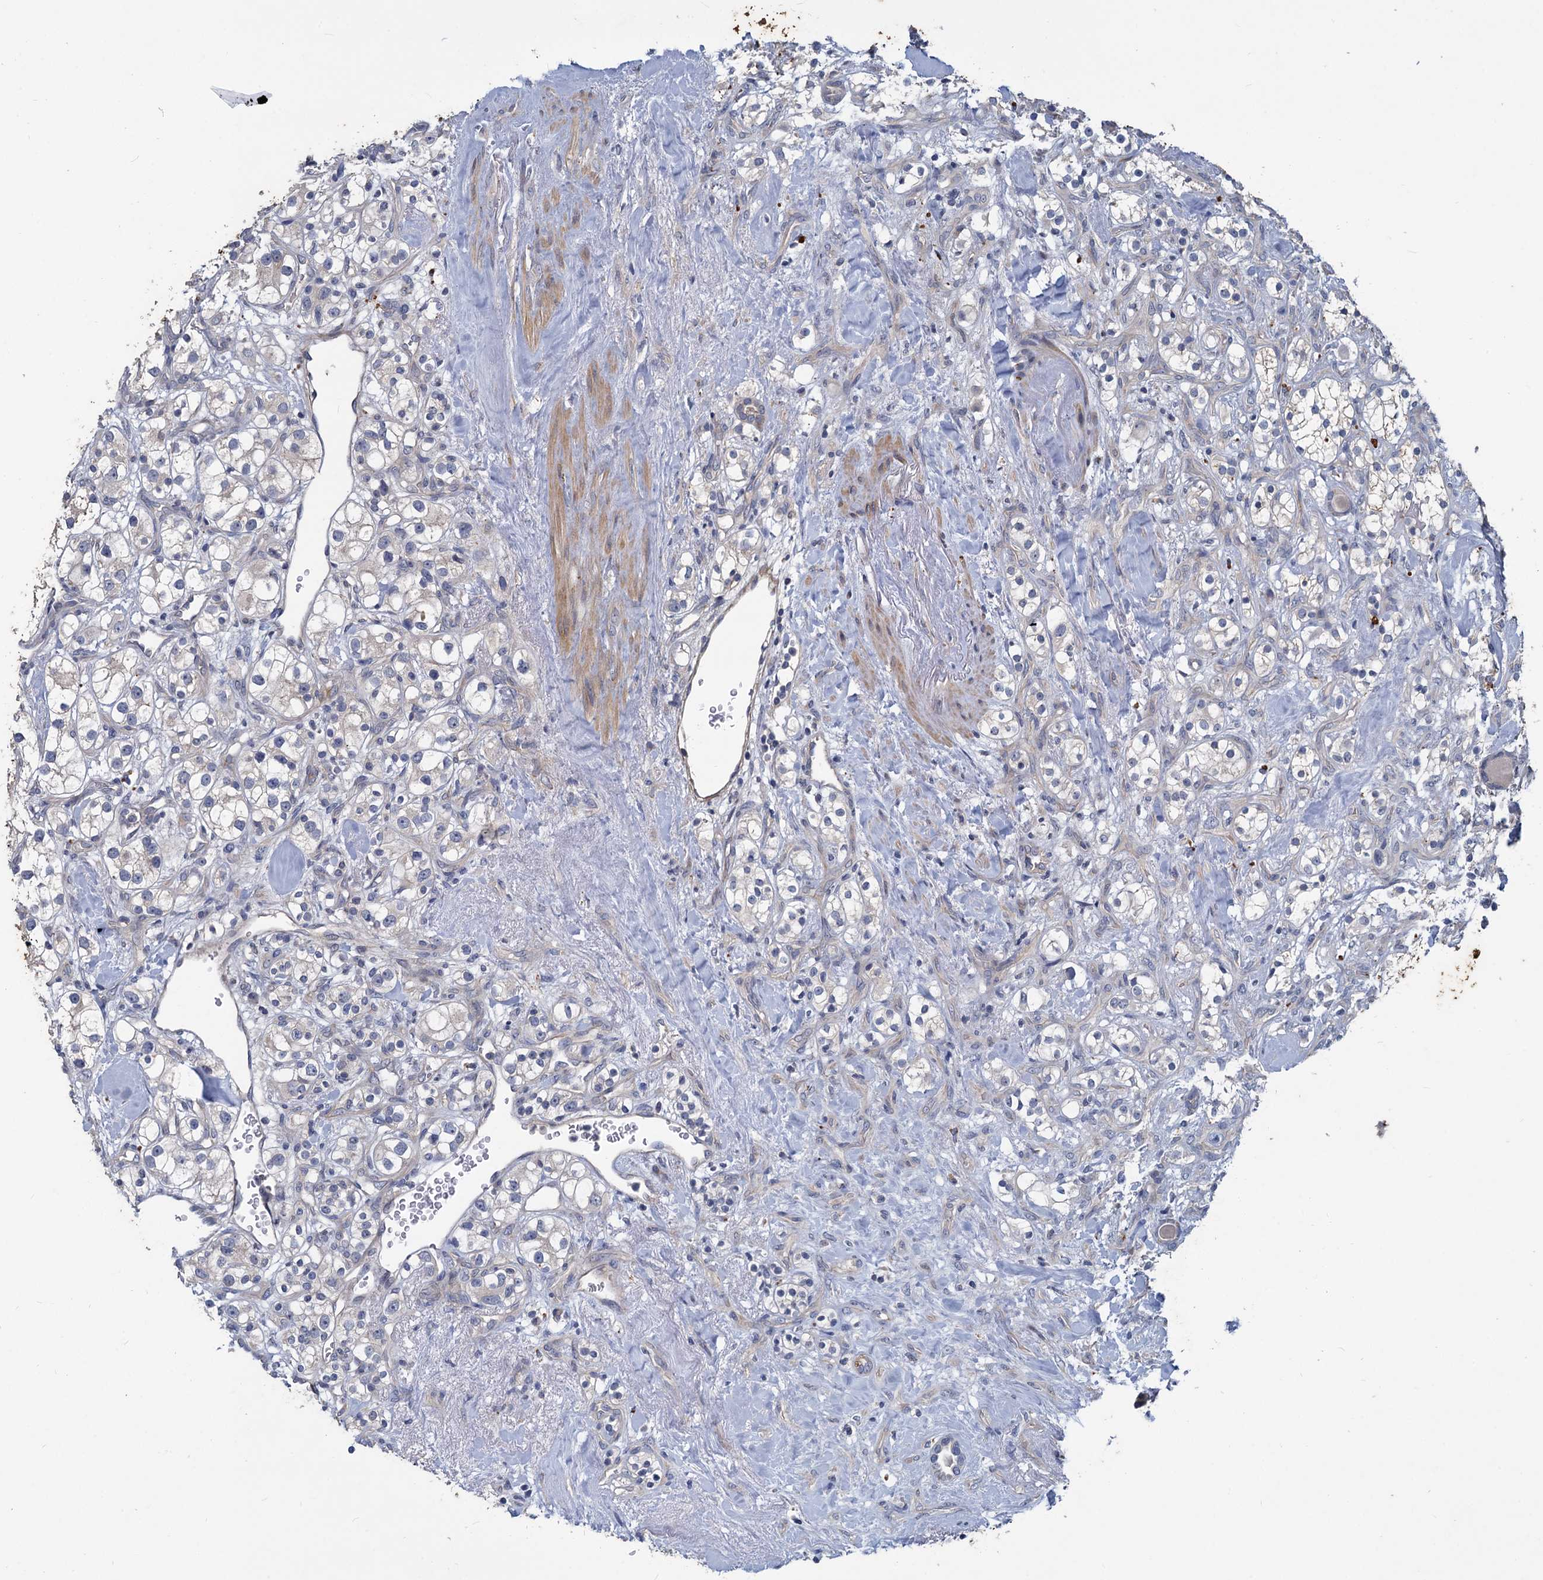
{"staining": {"intensity": "negative", "quantity": "none", "location": "none"}, "tissue": "renal cancer", "cell_type": "Tumor cells", "image_type": "cancer", "snomed": [{"axis": "morphology", "description": "Adenocarcinoma, NOS"}, {"axis": "topography", "description": "Kidney"}], "caption": "High magnification brightfield microscopy of renal cancer (adenocarcinoma) stained with DAB (brown) and counterstained with hematoxylin (blue): tumor cells show no significant staining.", "gene": "SLC2A7", "patient": {"sex": "male", "age": 77}}